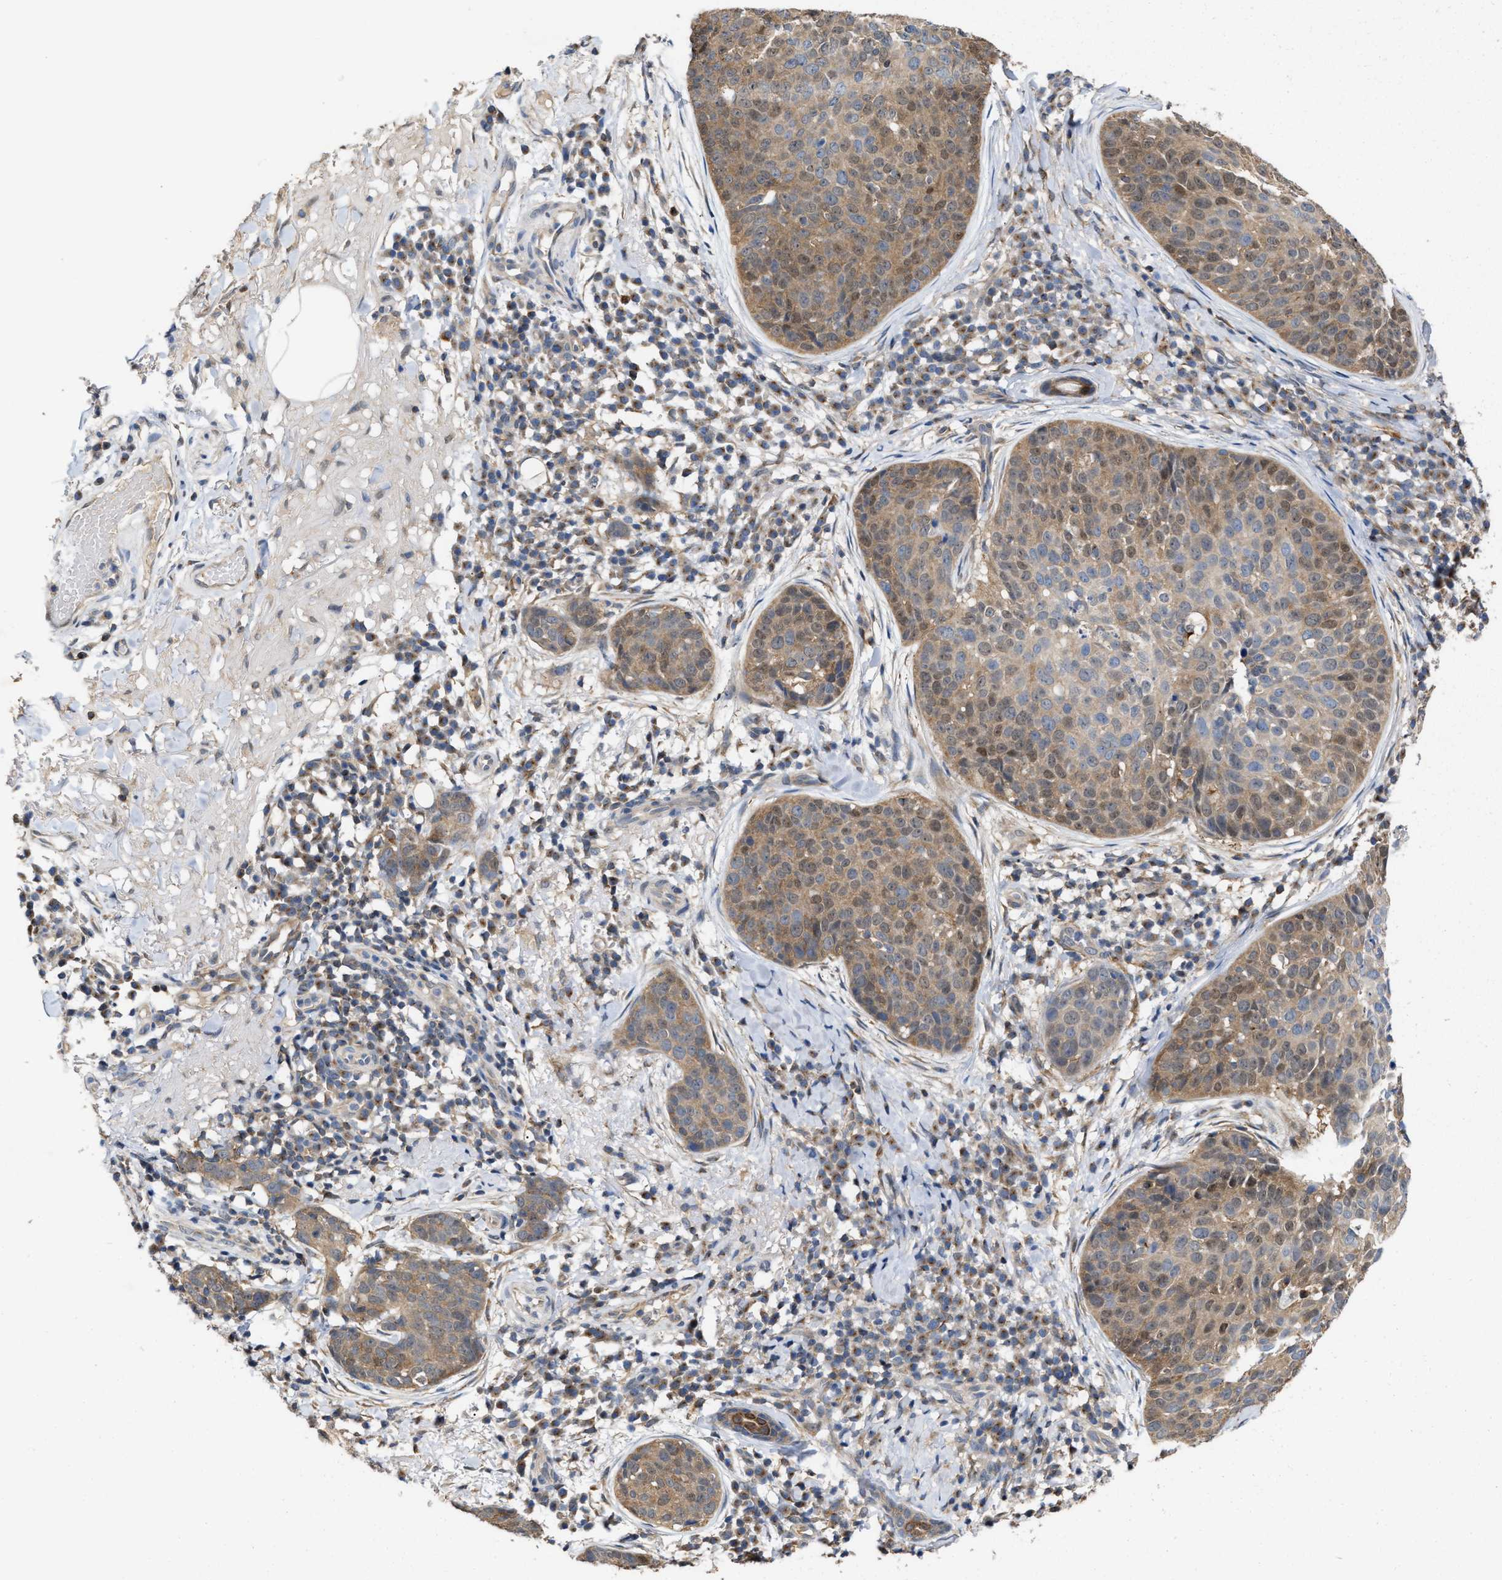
{"staining": {"intensity": "moderate", "quantity": ">75%", "location": "nuclear"}, "tissue": "skin cancer", "cell_type": "Tumor cells", "image_type": "cancer", "snomed": [{"axis": "morphology", "description": "Squamous cell carcinoma in situ, NOS"}, {"axis": "morphology", "description": "Squamous cell carcinoma, NOS"}, {"axis": "topography", "description": "Skin"}], "caption": "Protein expression analysis of human skin squamous cell carcinoma in situ reveals moderate nuclear expression in about >75% of tumor cells.", "gene": "BBLN", "patient": {"sex": "male", "age": 93}}